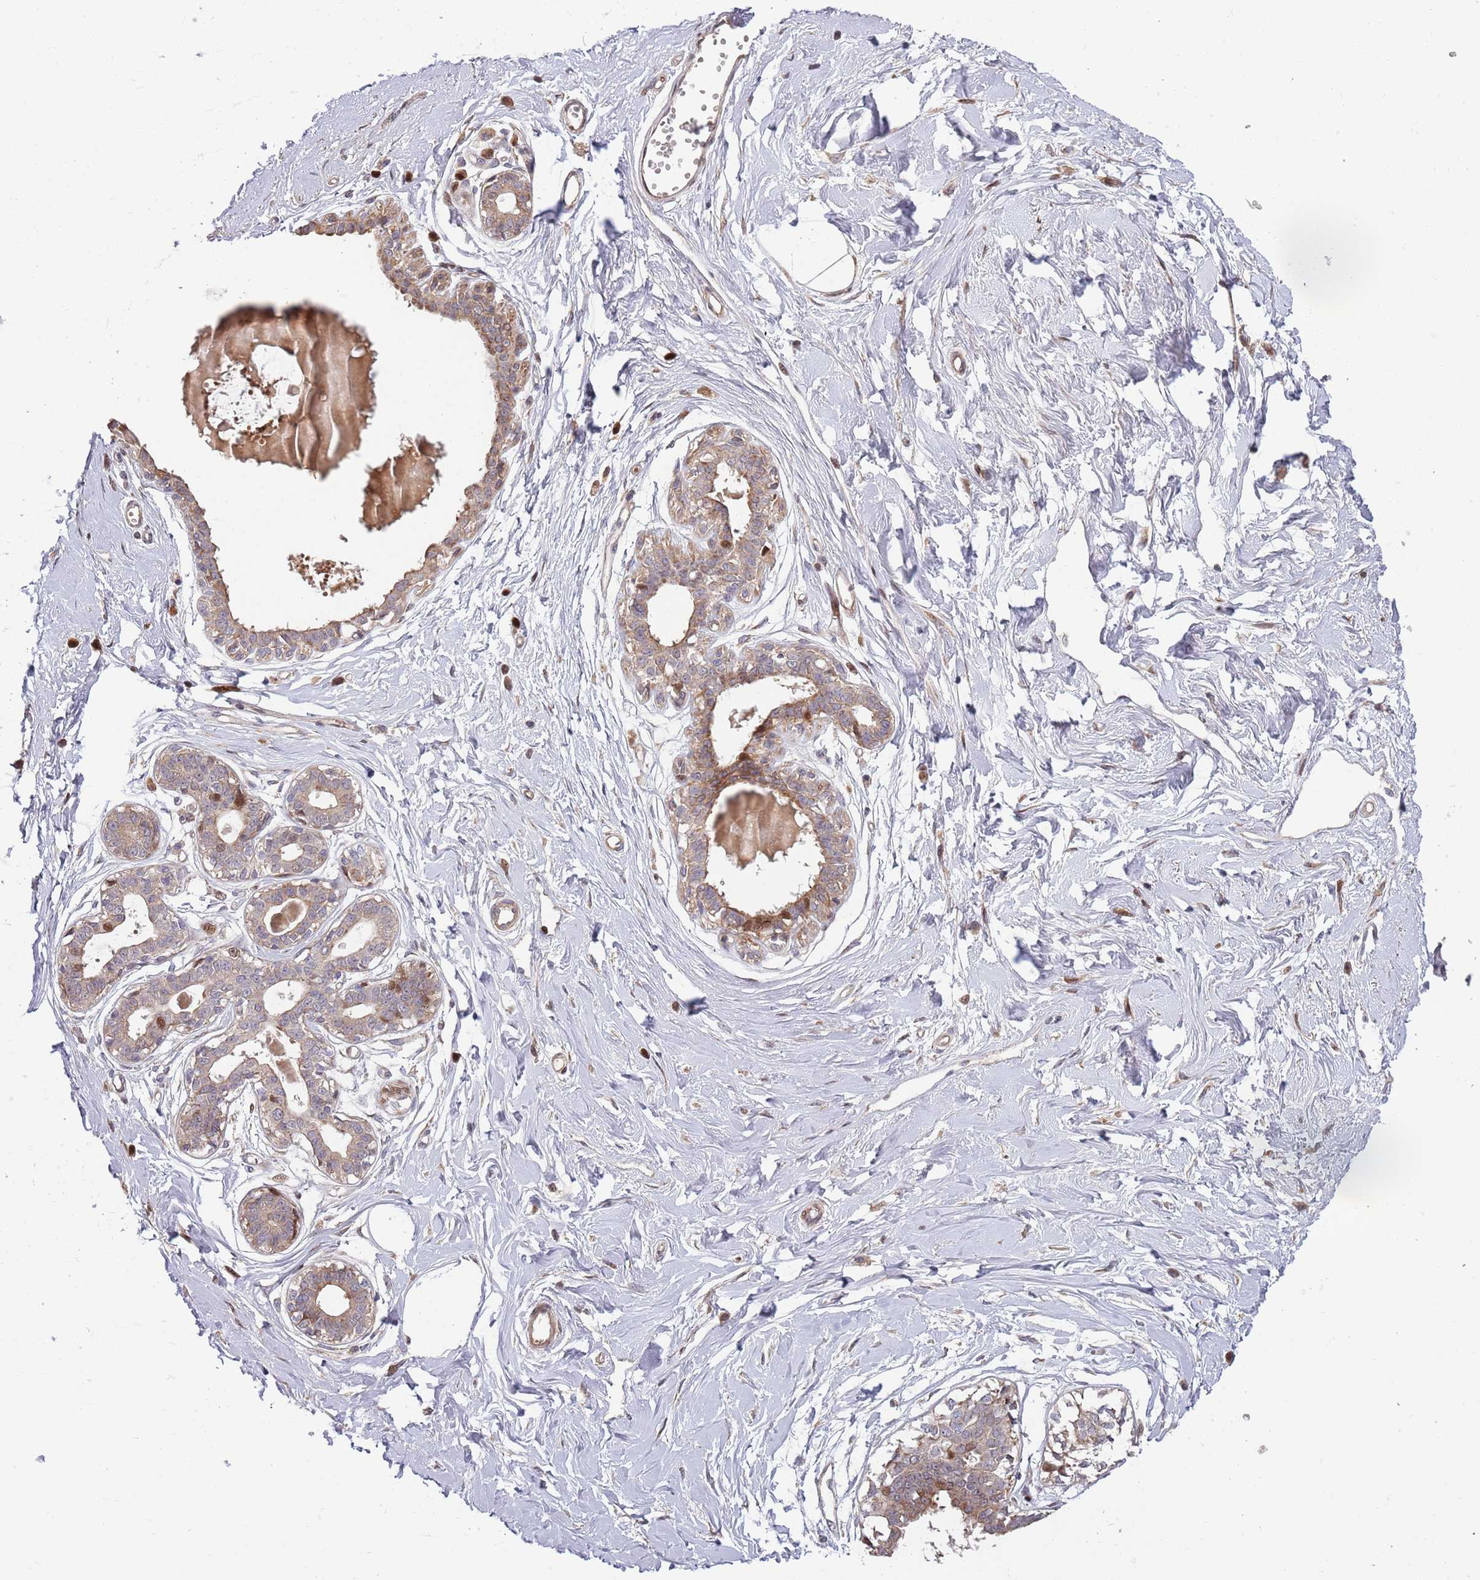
{"staining": {"intensity": "negative", "quantity": "none", "location": "none"}, "tissue": "breast", "cell_type": "Adipocytes", "image_type": "normal", "snomed": [{"axis": "morphology", "description": "Normal tissue, NOS"}, {"axis": "topography", "description": "Breast"}], "caption": "Immunohistochemistry micrograph of normal breast stained for a protein (brown), which displays no staining in adipocytes. Nuclei are stained in blue.", "gene": "SYNDIG1L", "patient": {"sex": "female", "age": 45}}